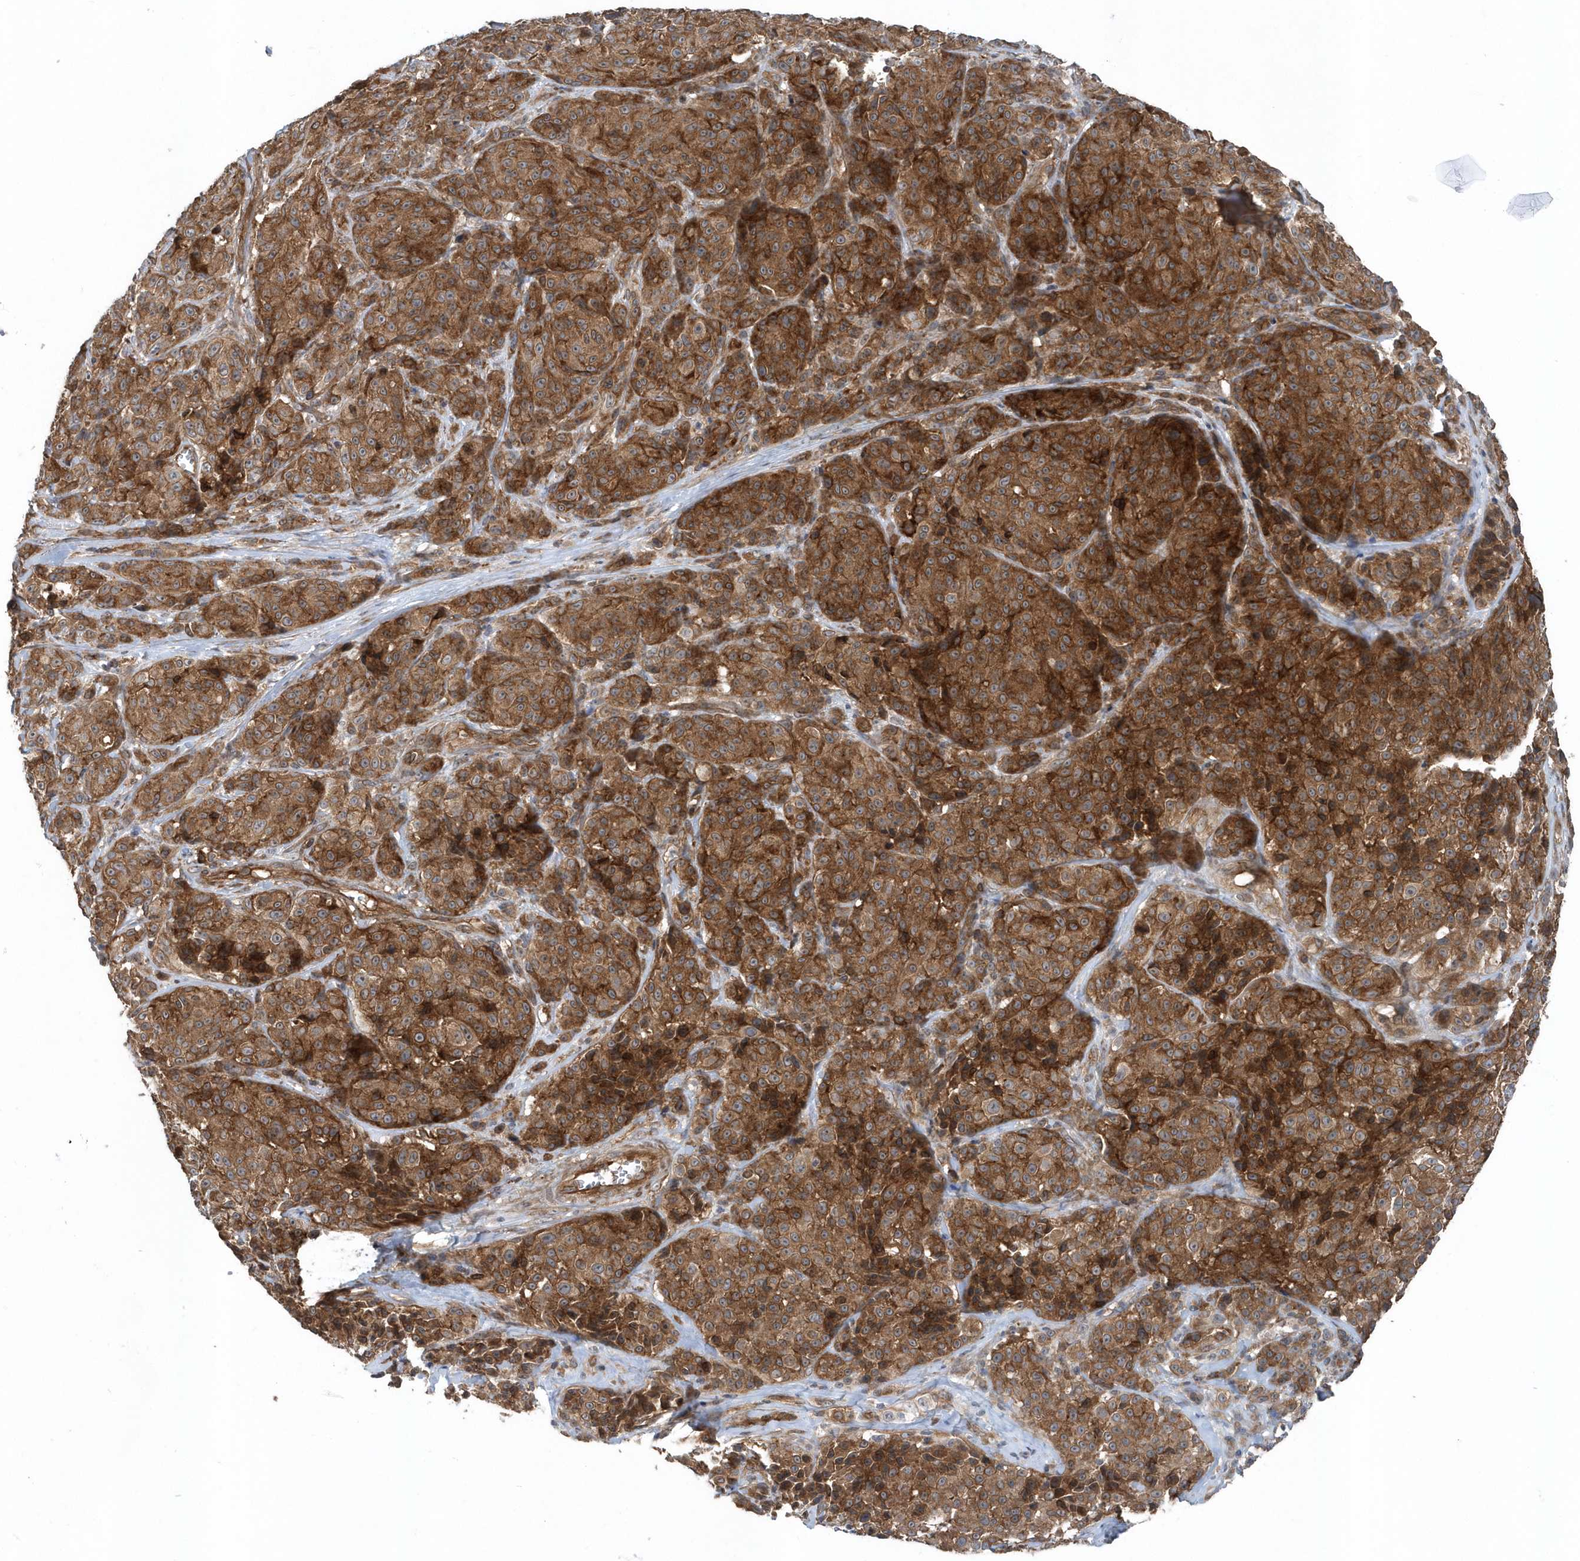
{"staining": {"intensity": "moderate", "quantity": ">75%", "location": "cytoplasmic/membranous"}, "tissue": "melanoma", "cell_type": "Tumor cells", "image_type": "cancer", "snomed": [{"axis": "morphology", "description": "Malignant melanoma, NOS"}, {"axis": "topography", "description": "Skin"}], "caption": "Moderate cytoplasmic/membranous staining is identified in approximately >75% of tumor cells in melanoma.", "gene": "MCC", "patient": {"sex": "male", "age": 73}}